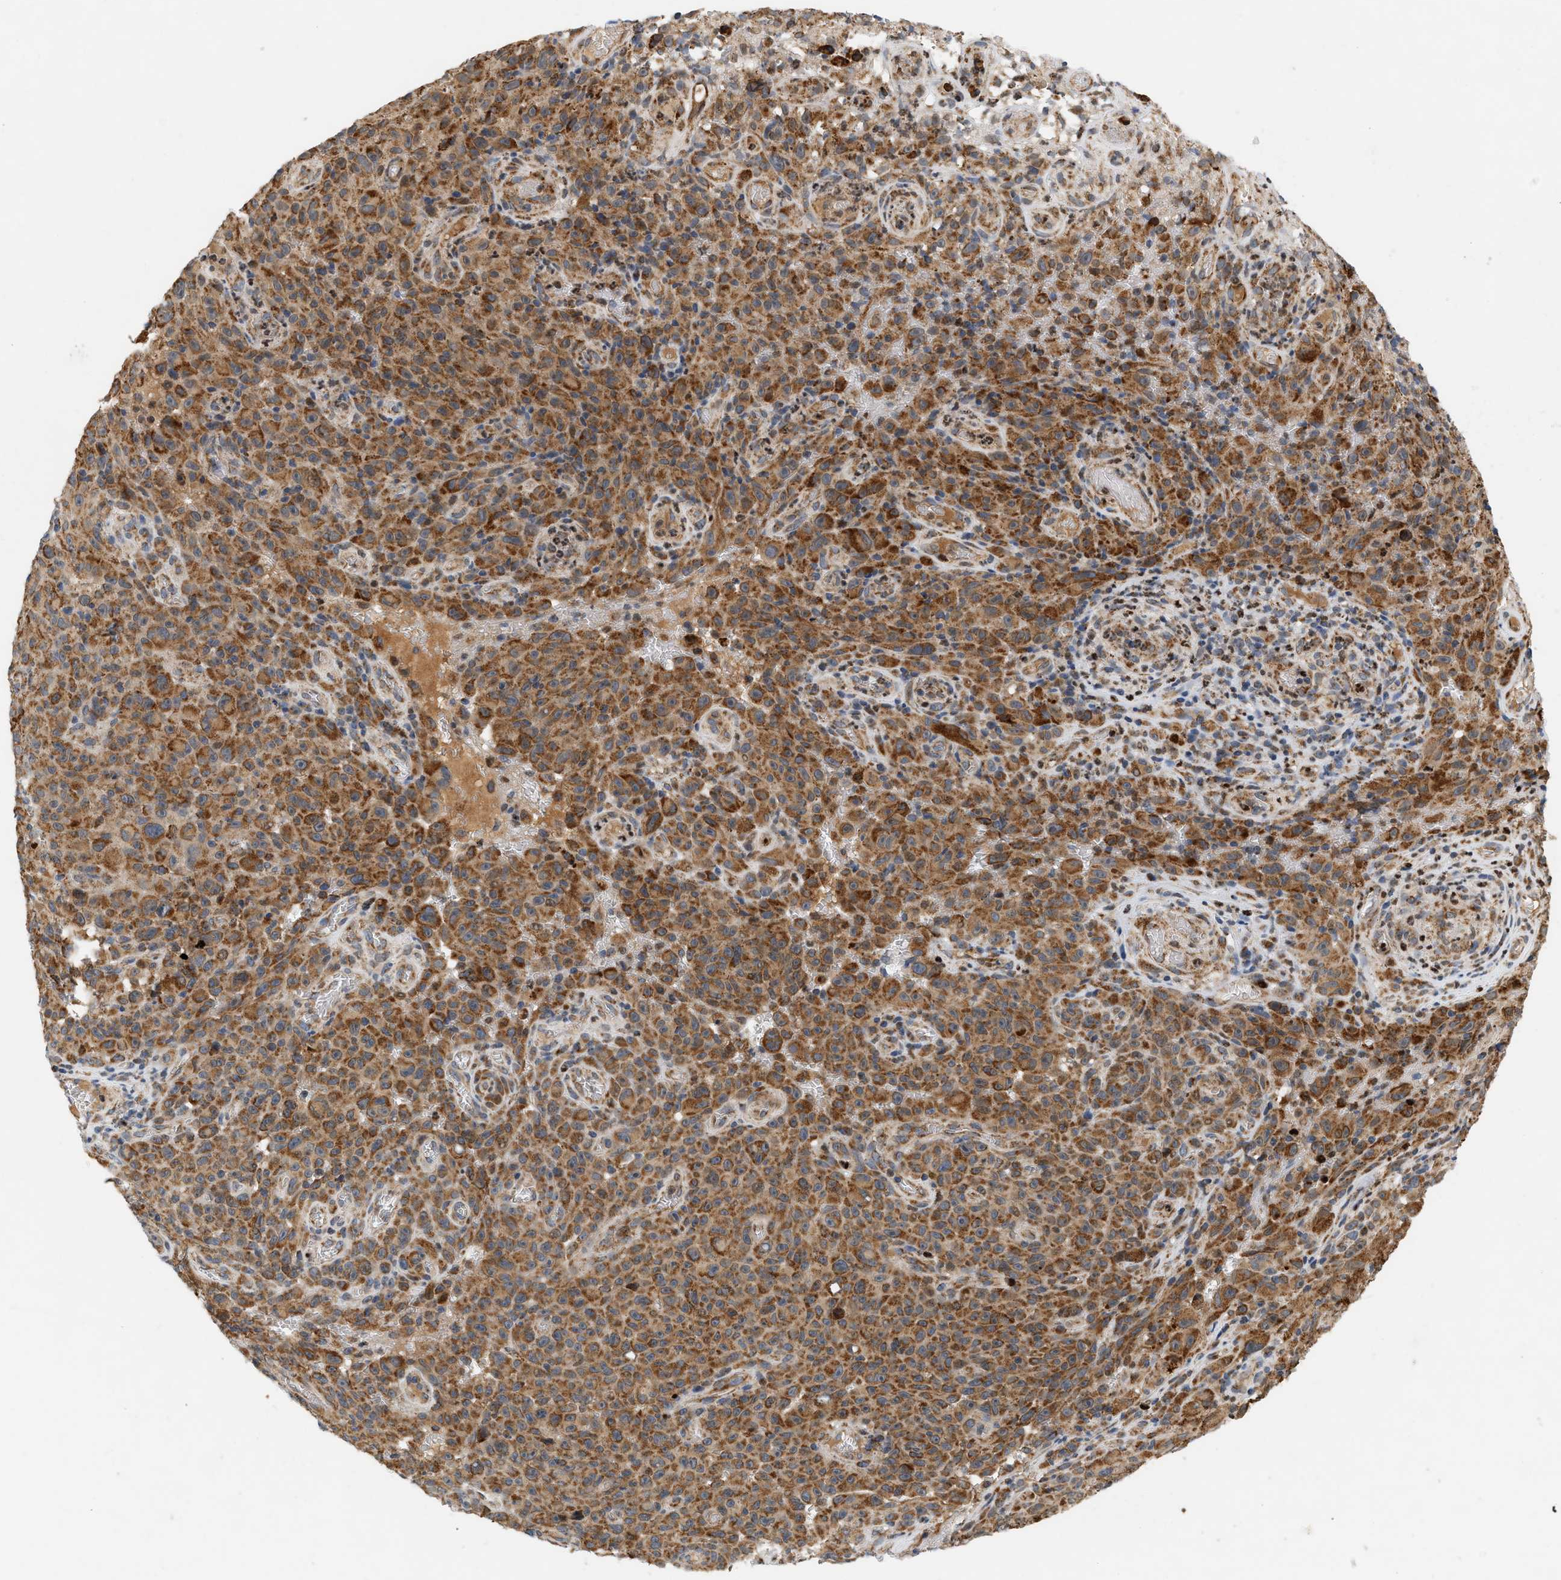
{"staining": {"intensity": "strong", "quantity": ">75%", "location": "cytoplasmic/membranous"}, "tissue": "melanoma", "cell_type": "Tumor cells", "image_type": "cancer", "snomed": [{"axis": "morphology", "description": "Malignant melanoma, NOS"}, {"axis": "topography", "description": "Skin"}], "caption": "Tumor cells demonstrate high levels of strong cytoplasmic/membranous staining in about >75% of cells in human melanoma. Using DAB (3,3'-diaminobenzidine) (brown) and hematoxylin (blue) stains, captured at high magnification using brightfield microscopy.", "gene": "MCU", "patient": {"sex": "female", "age": 82}}